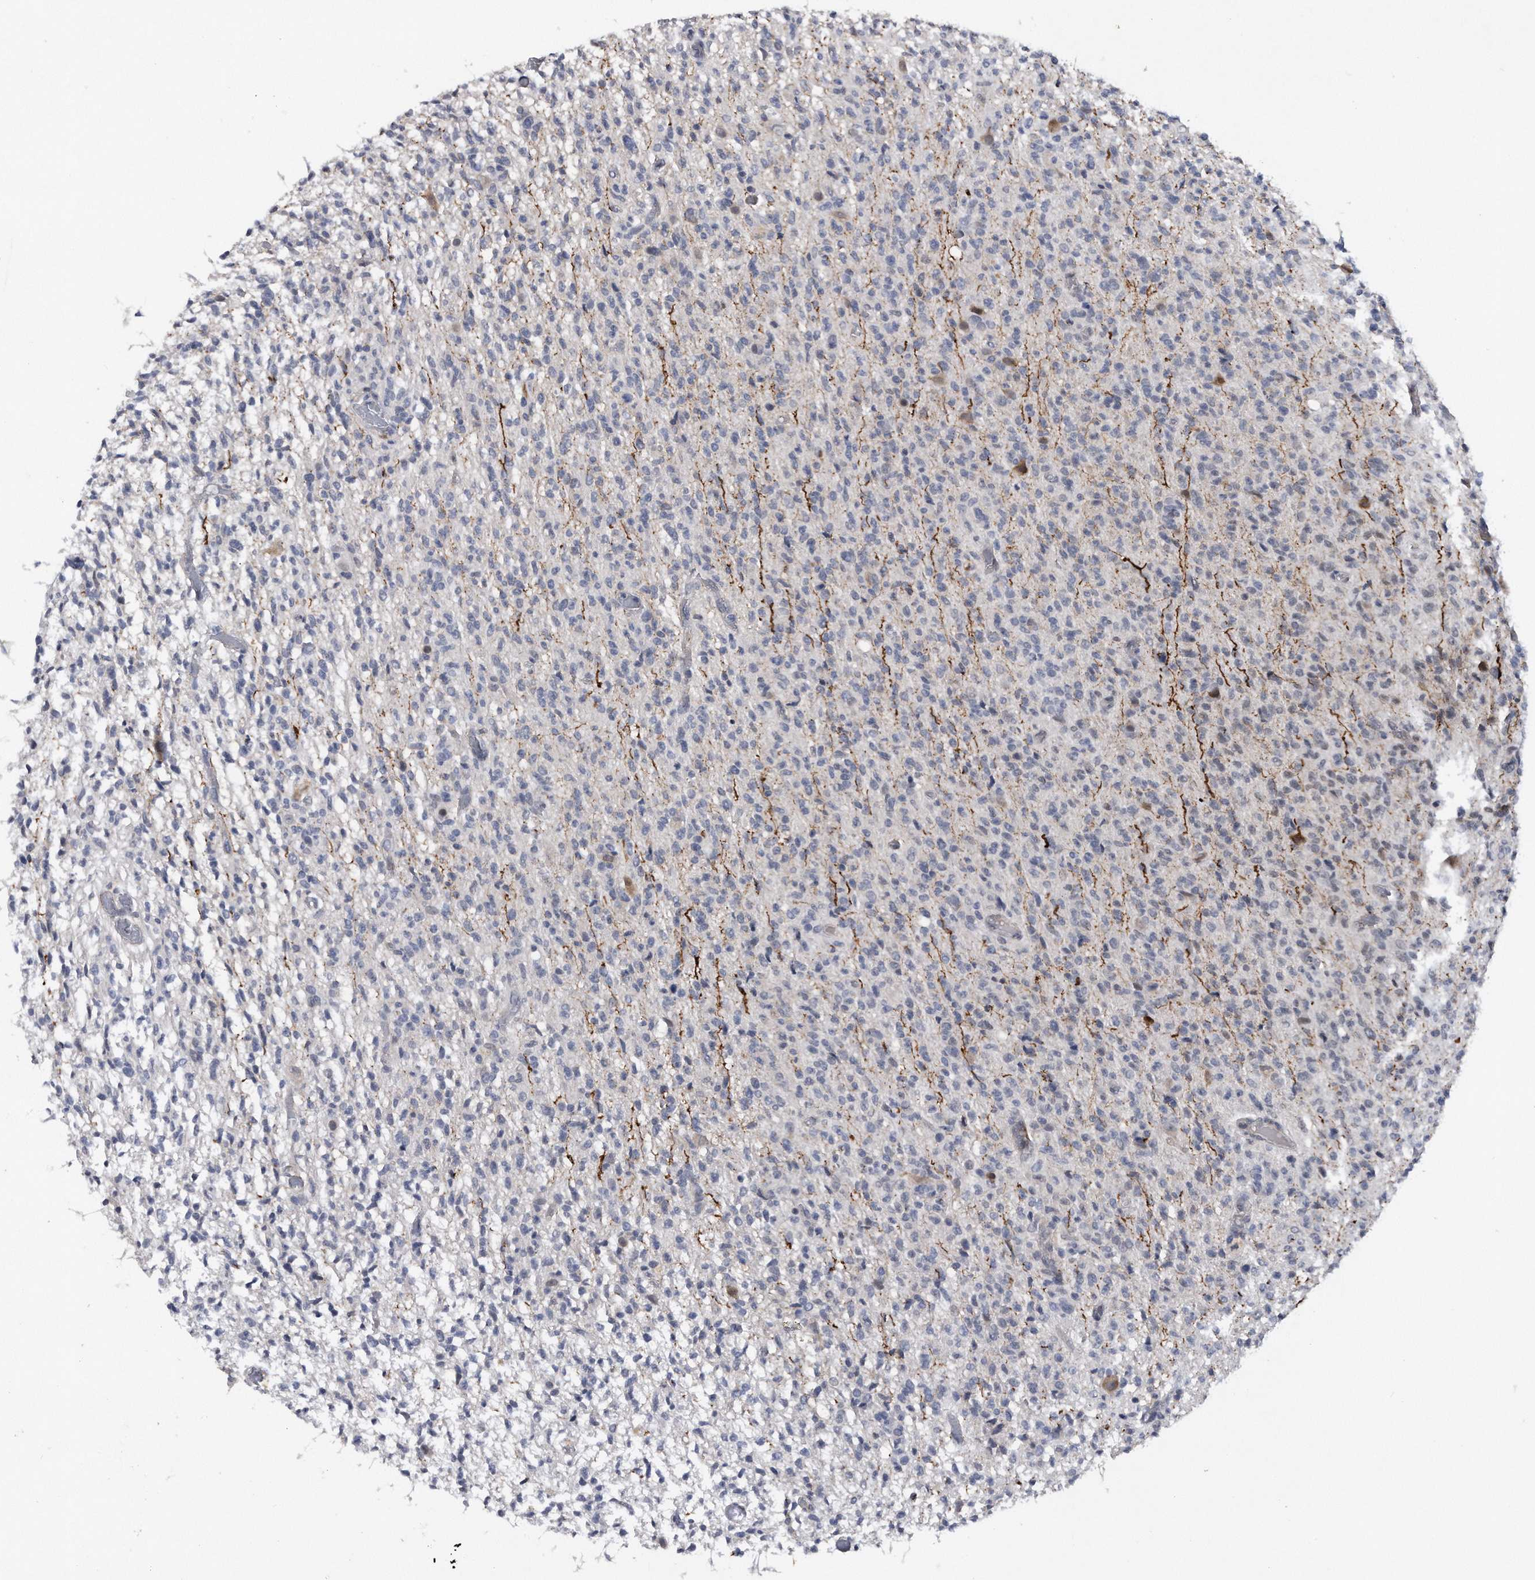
{"staining": {"intensity": "weak", "quantity": "<25%", "location": "nuclear"}, "tissue": "glioma", "cell_type": "Tumor cells", "image_type": "cancer", "snomed": [{"axis": "morphology", "description": "Glioma, malignant, High grade"}, {"axis": "topography", "description": "Brain"}], "caption": "IHC photomicrograph of glioma stained for a protein (brown), which displays no positivity in tumor cells.", "gene": "VIRMA", "patient": {"sex": "female", "age": 57}}